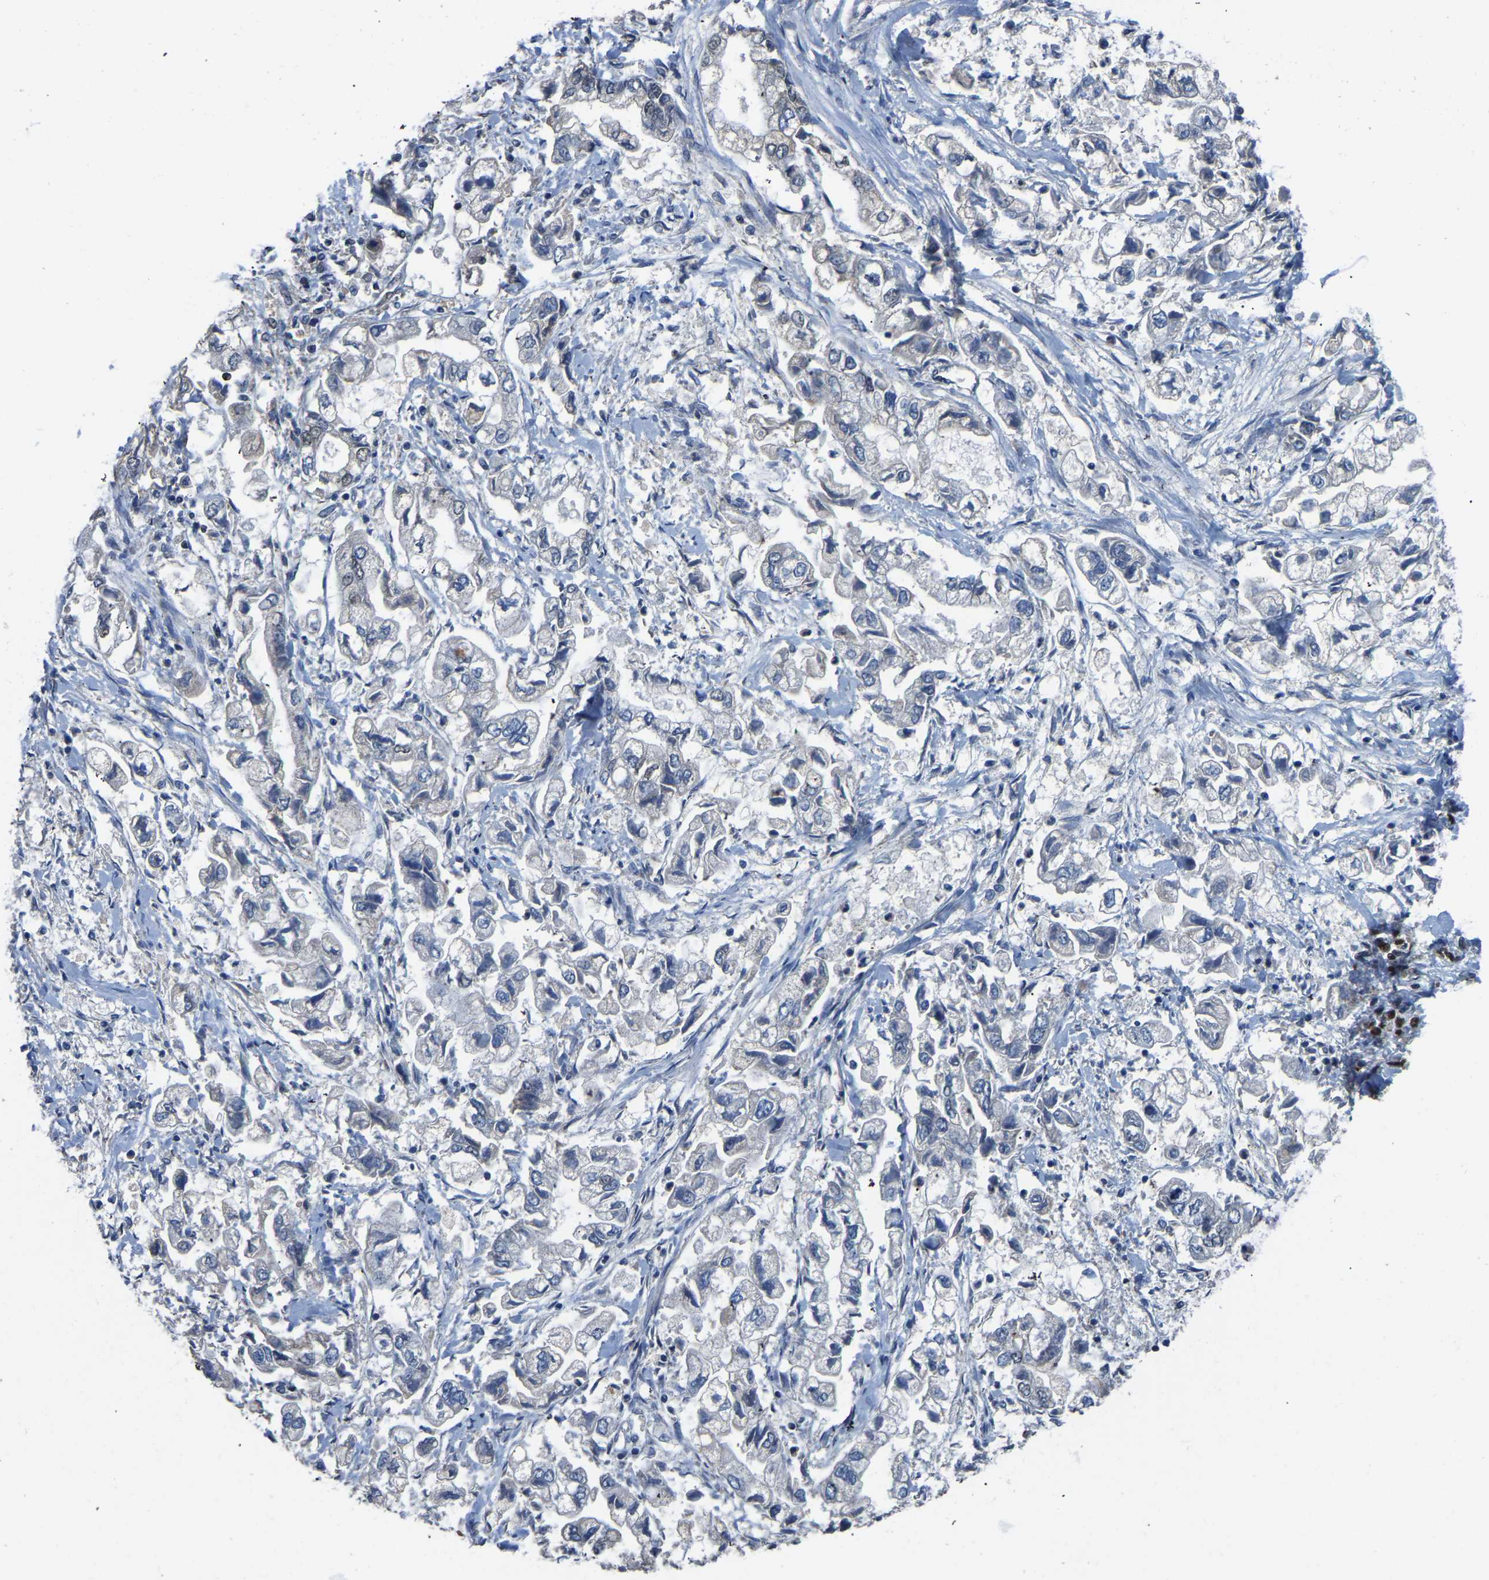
{"staining": {"intensity": "negative", "quantity": "none", "location": "none"}, "tissue": "stomach cancer", "cell_type": "Tumor cells", "image_type": "cancer", "snomed": [{"axis": "morphology", "description": "Normal tissue, NOS"}, {"axis": "morphology", "description": "Adenocarcinoma, NOS"}, {"axis": "topography", "description": "Stomach"}], "caption": "This is a histopathology image of immunohistochemistry staining of stomach cancer (adenocarcinoma), which shows no positivity in tumor cells. (DAB (3,3'-diaminobenzidine) immunohistochemistry with hematoxylin counter stain).", "gene": "DFFA", "patient": {"sex": "male", "age": 62}}